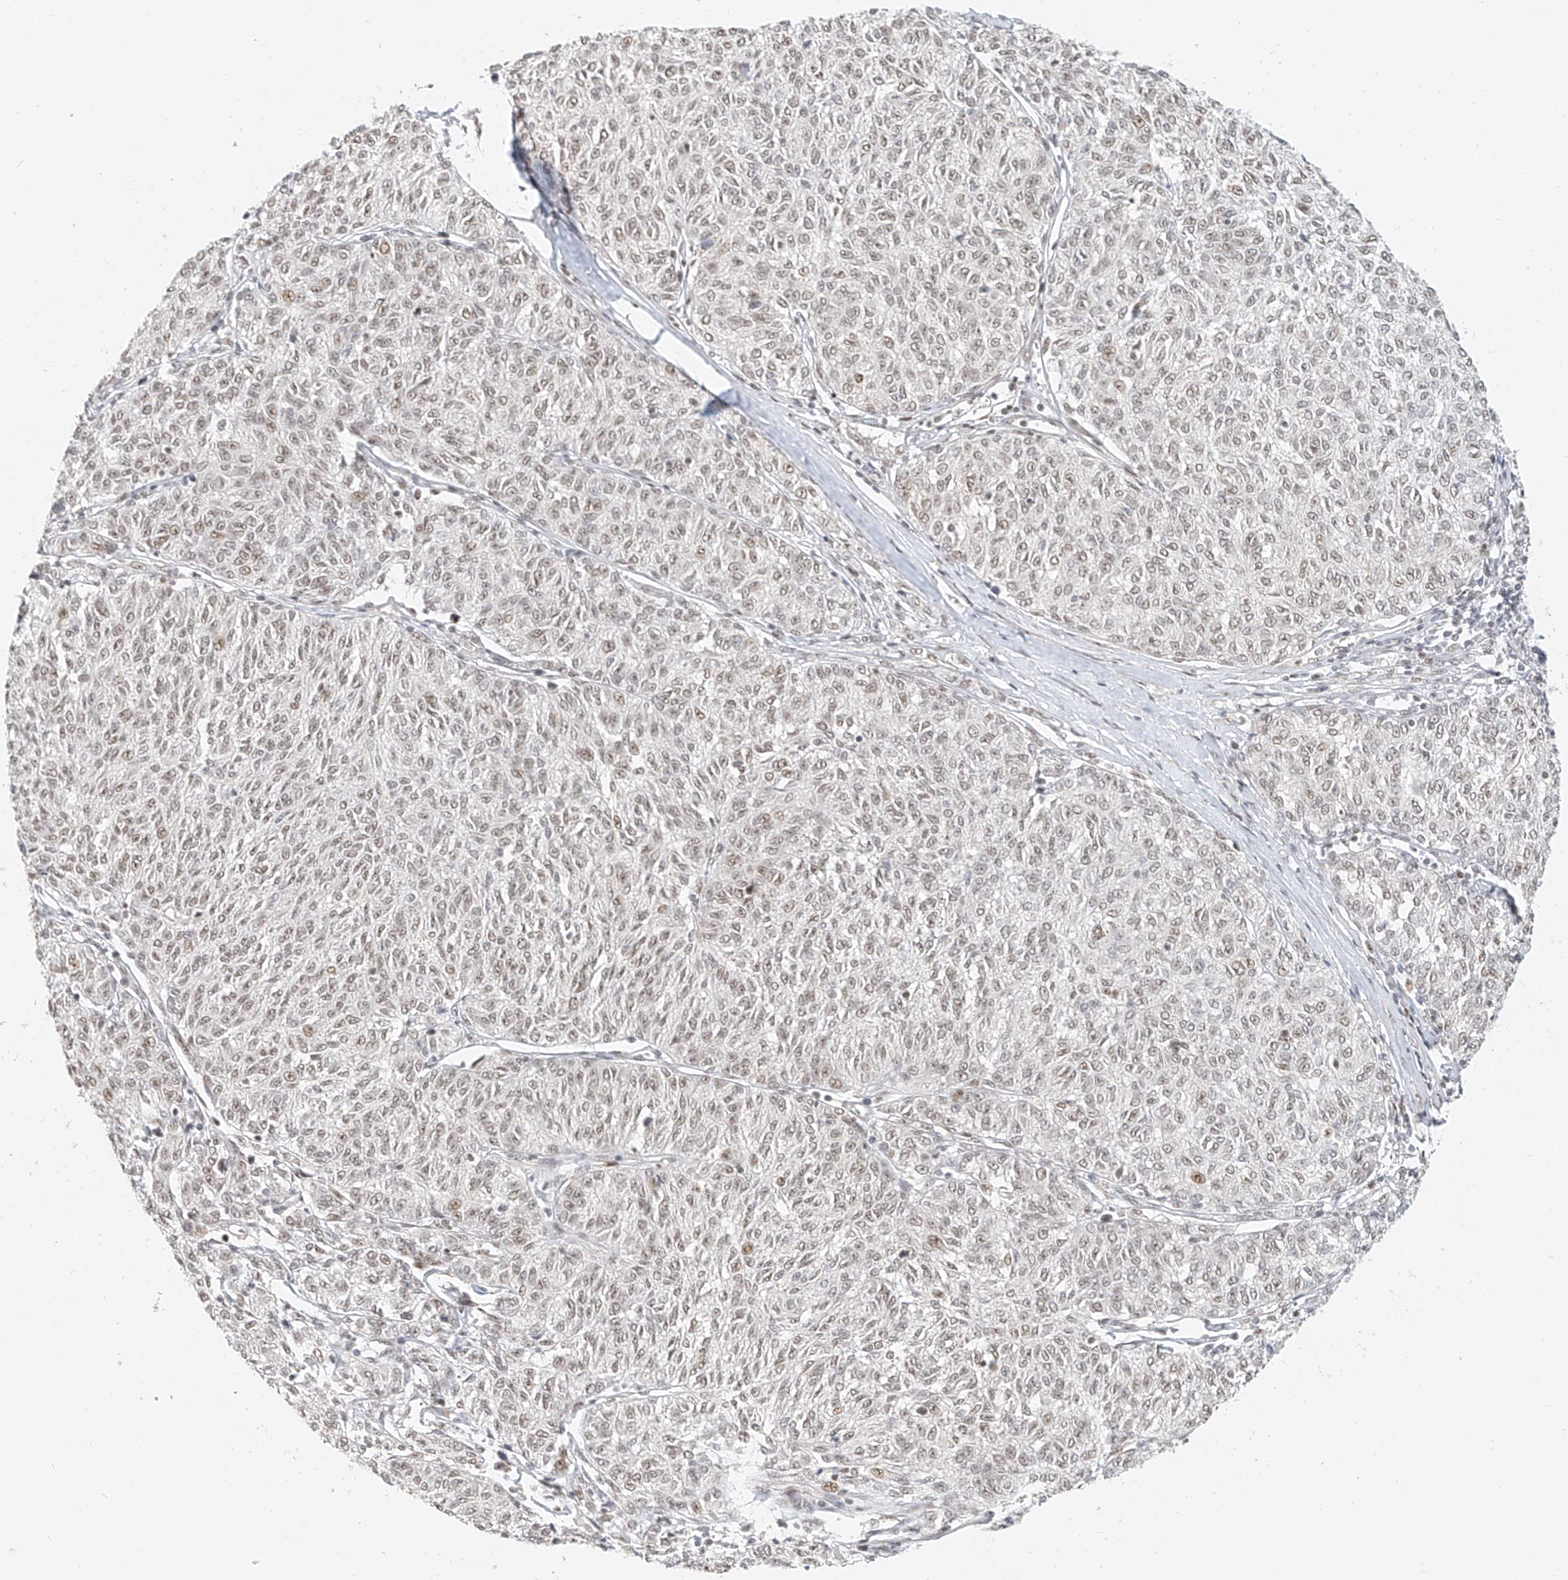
{"staining": {"intensity": "weak", "quantity": ">75%", "location": "nuclear"}, "tissue": "melanoma", "cell_type": "Tumor cells", "image_type": "cancer", "snomed": [{"axis": "morphology", "description": "Malignant melanoma, NOS"}, {"axis": "topography", "description": "Skin"}], "caption": "Brown immunohistochemical staining in malignant melanoma demonstrates weak nuclear positivity in about >75% of tumor cells.", "gene": "CXorf58", "patient": {"sex": "female", "age": 72}}